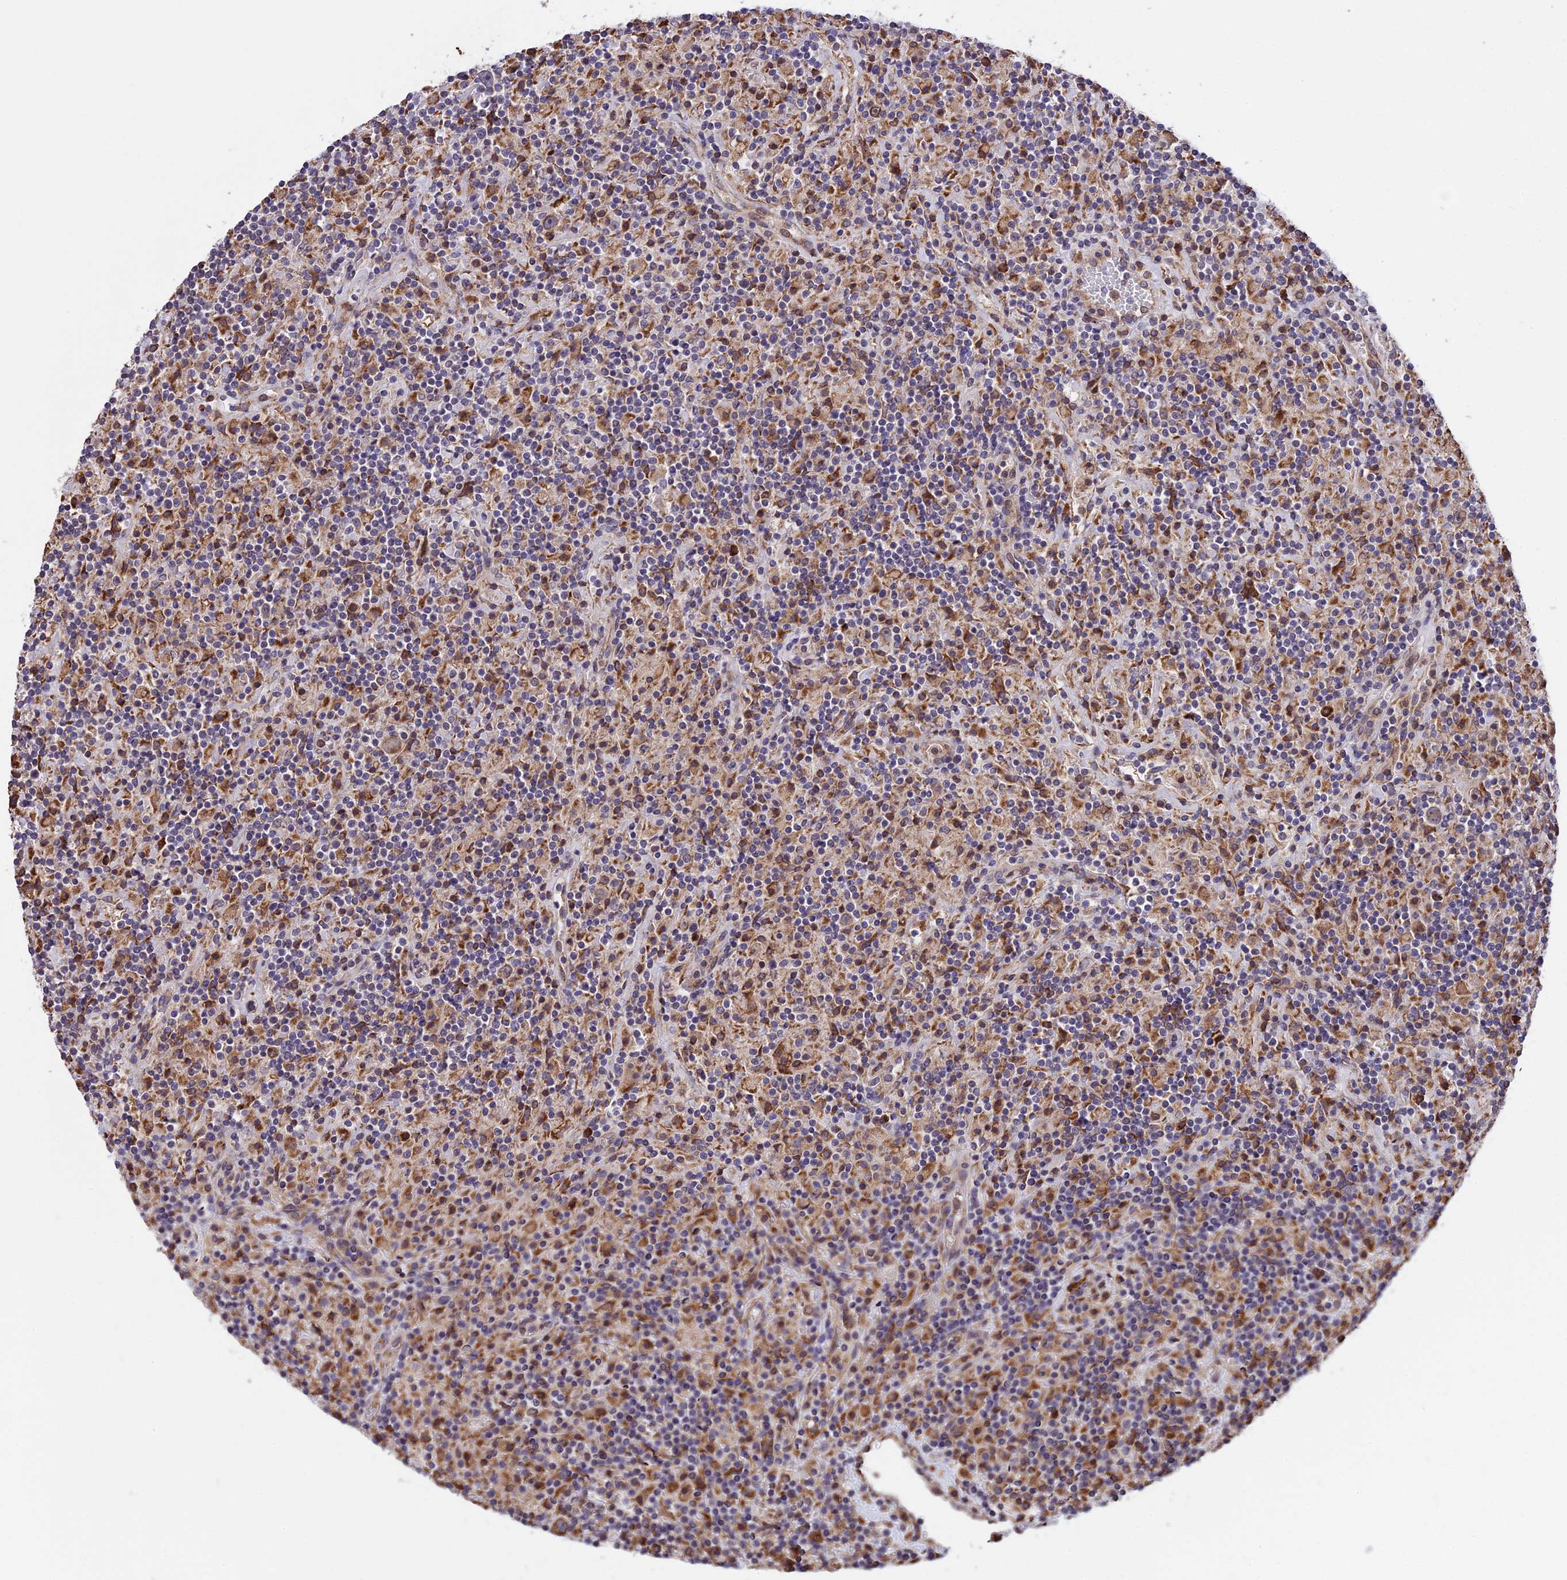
{"staining": {"intensity": "moderate", "quantity": "25%-75%", "location": "cytoplasmic/membranous"}, "tissue": "lymphoma", "cell_type": "Tumor cells", "image_type": "cancer", "snomed": [{"axis": "morphology", "description": "Hodgkin's disease, NOS"}, {"axis": "topography", "description": "Lymph node"}], "caption": "Protein expression analysis of human lymphoma reveals moderate cytoplasmic/membranous staining in approximately 25%-75% of tumor cells.", "gene": "DMRTA2", "patient": {"sex": "male", "age": 70}}